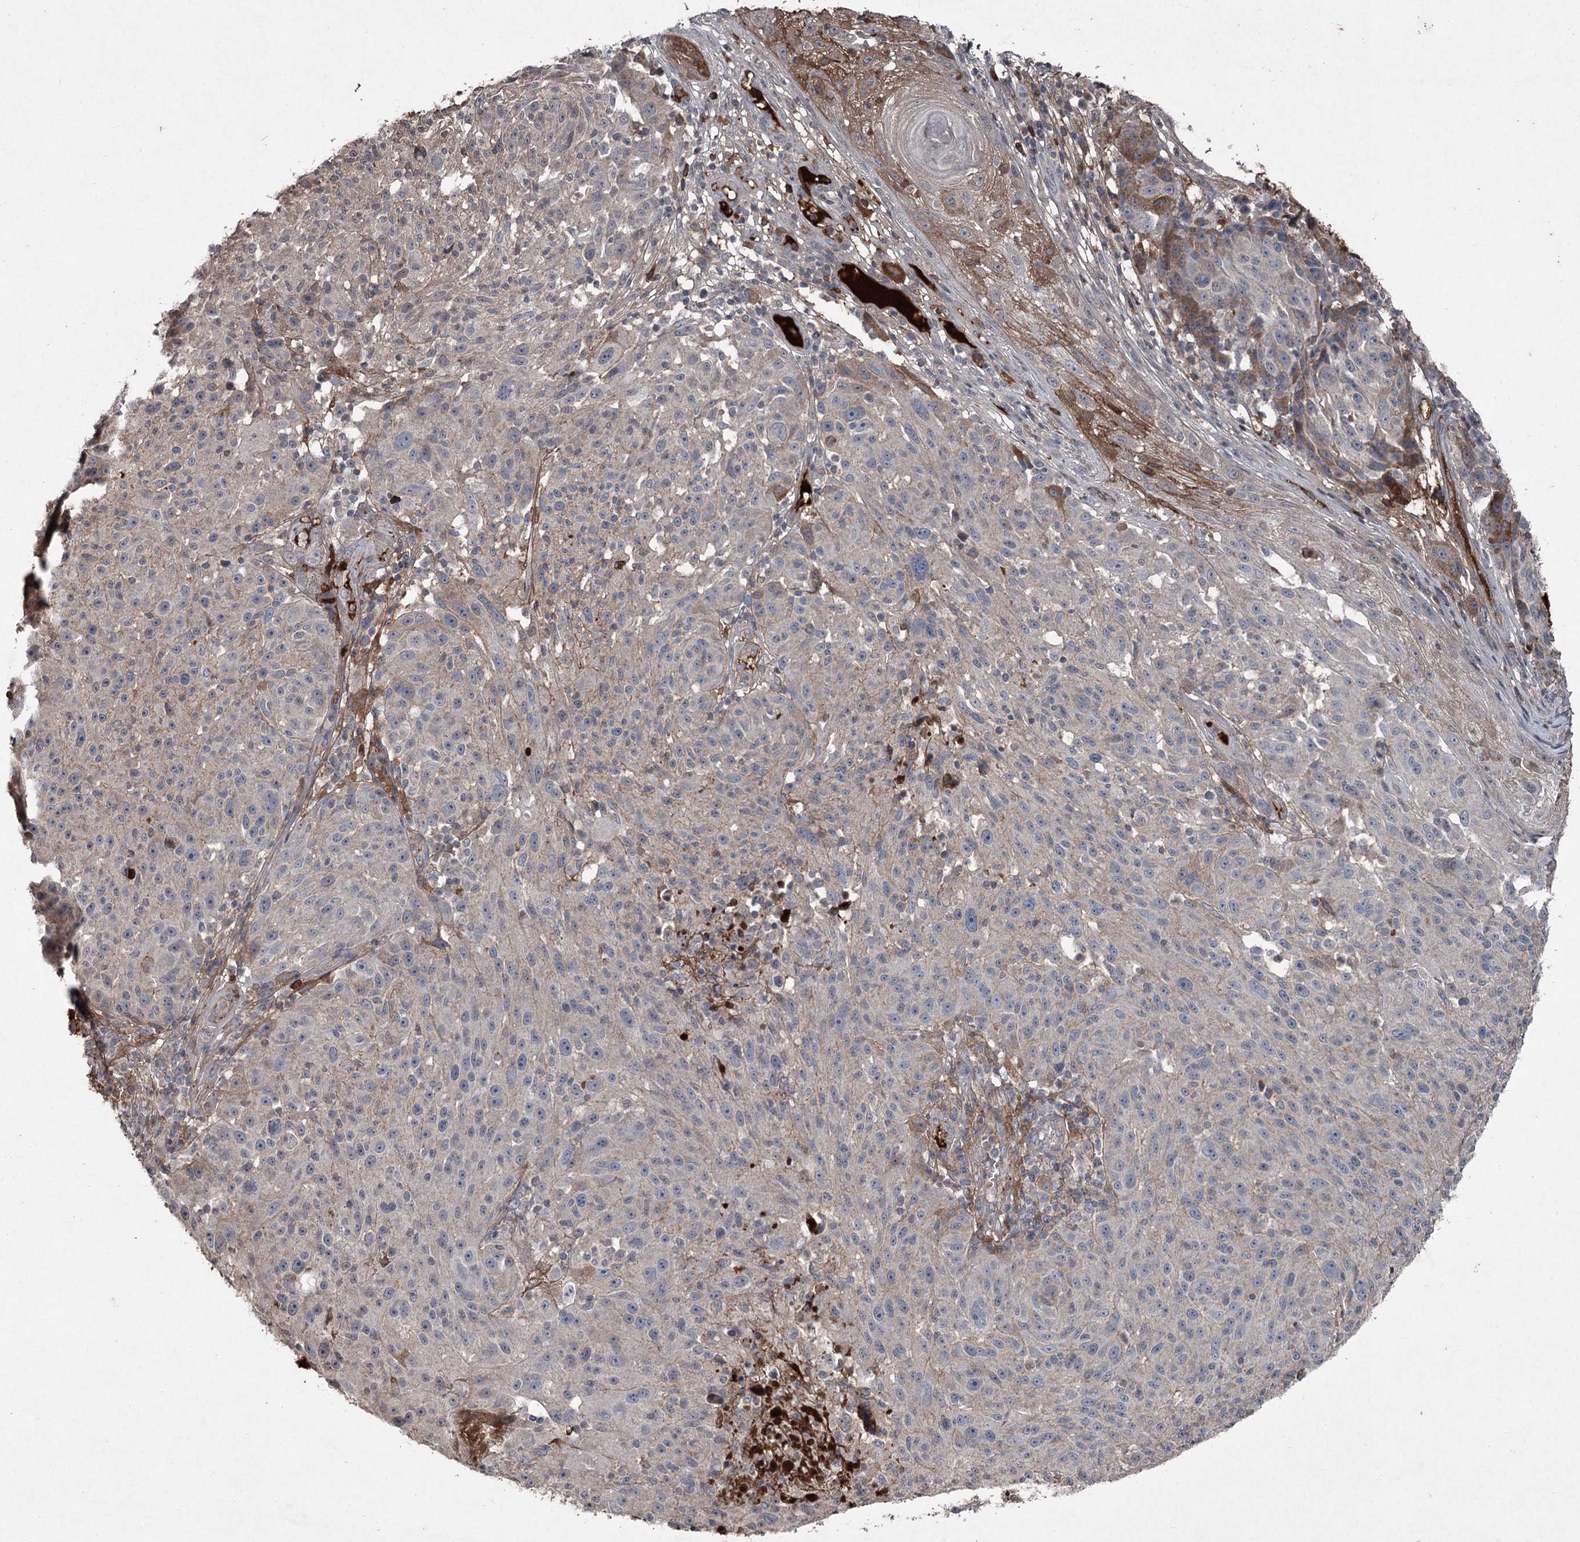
{"staining": {"intensity": "negative", "quantity": "none", "location": "none"}, "tissue": "melanoma", "cell_type": "Tumor cells", "image_type": "cancer", "snomed": [{"axis": "morphology", "description": "Malignant melanoma, NOS"}, {"axis": "topography", "description": "Skin"}], "caption": "Micrograph shows no protein expression in tumor cells of melanoma tissue.", "gene": "PGLYRP2", "patient": {"sex": "male", "age": 53}}